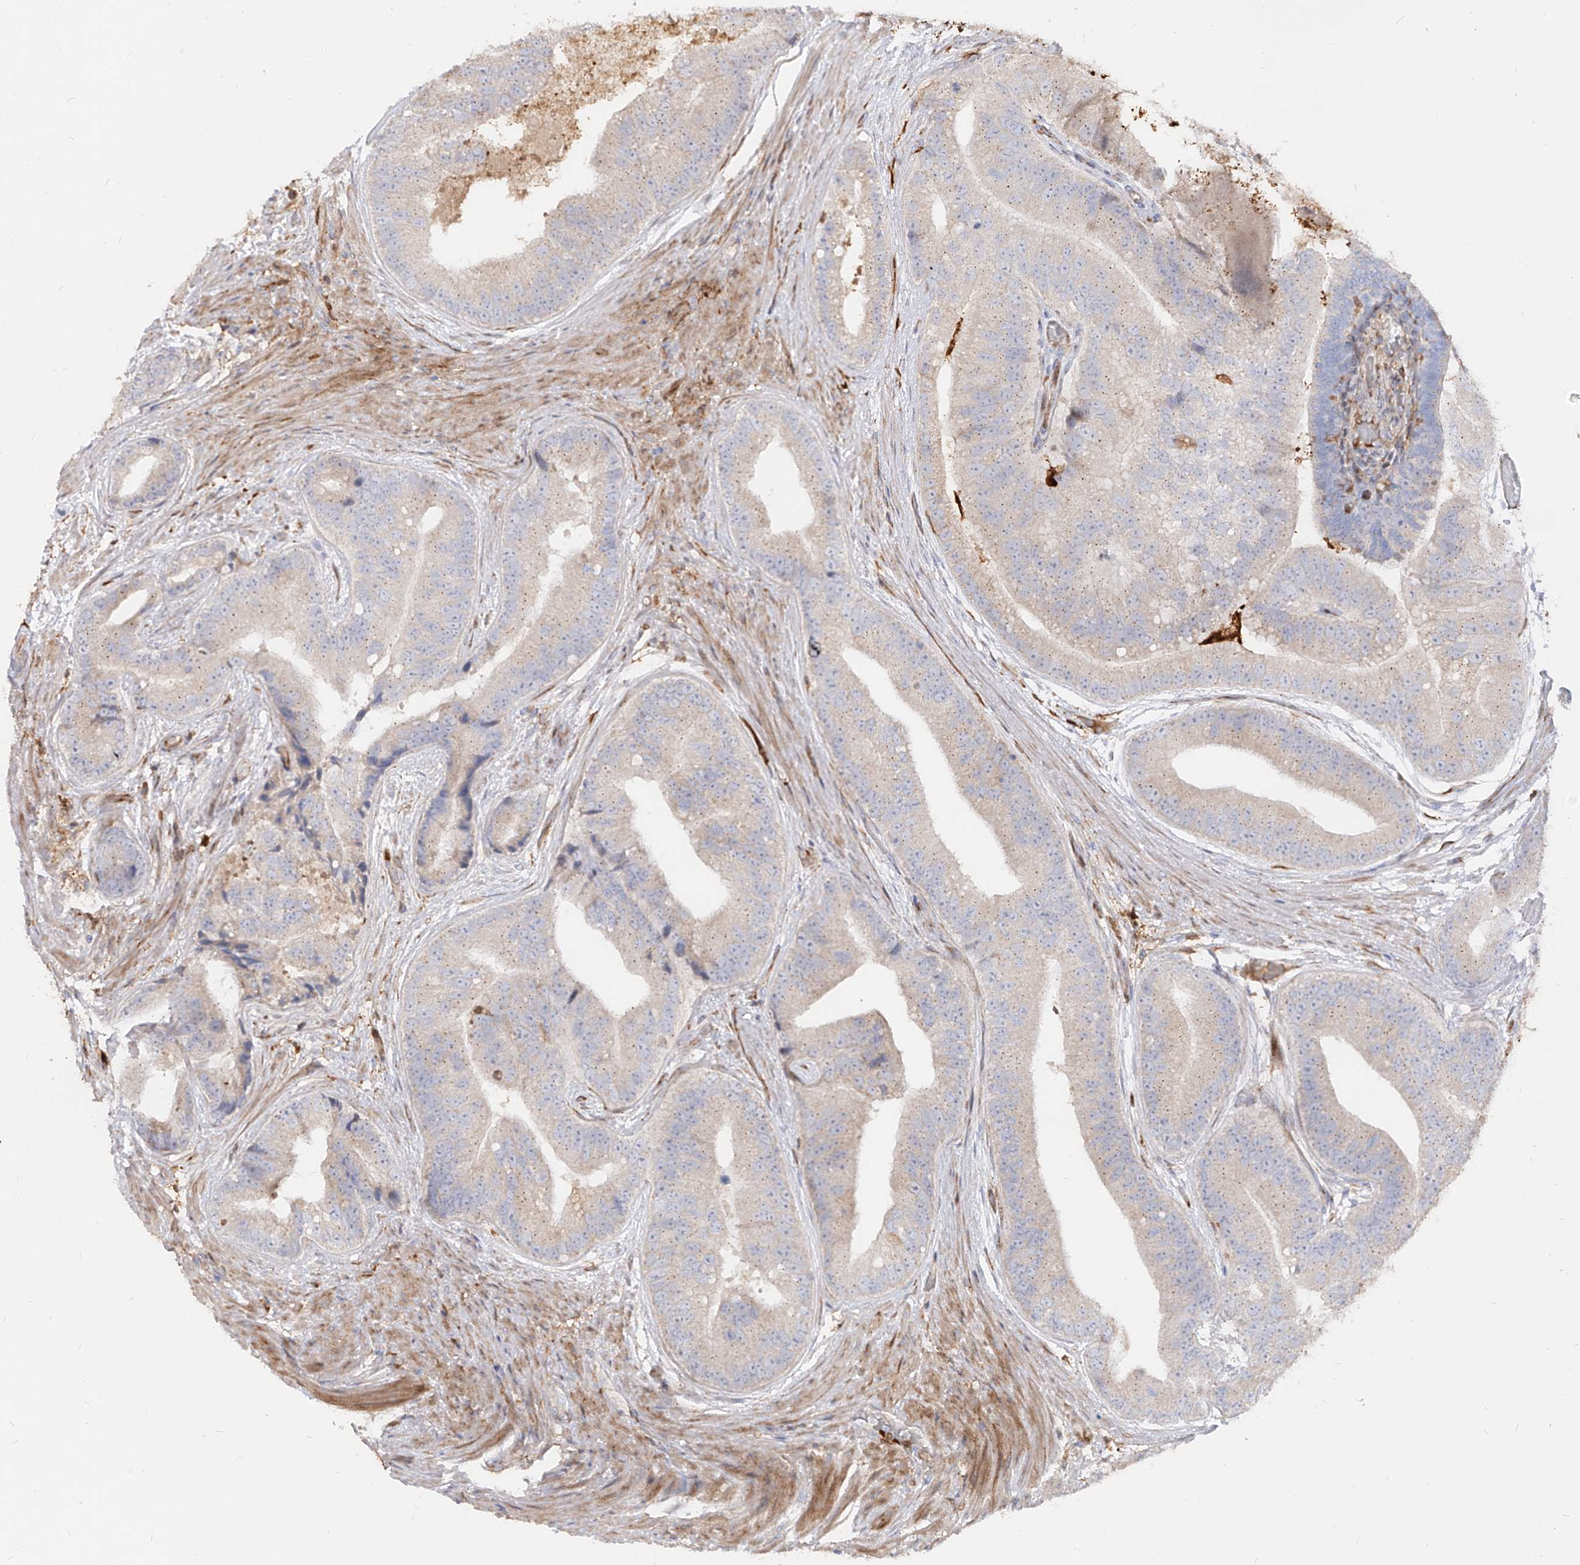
{"staining": {"intensity": "weak", "quantity": "<25%", "location": "cytoplasmic/membranous"}, "tissue": "prostate cancer", "cell_type": "Tumor cells", "image_type": "cancer", "snomed": [{"axis": "morphology", "description": "Adenocarcinoma, High grade"}, {"axis": "topography", "description": "Prostate"}], "caption": "Immunohistochemical staining of prostate high-grade adenocarcinoma demonstrates no significant positivity in tumor cells.", "gene": "KYNU", "patient": {"sex": "male", "age": 70}}